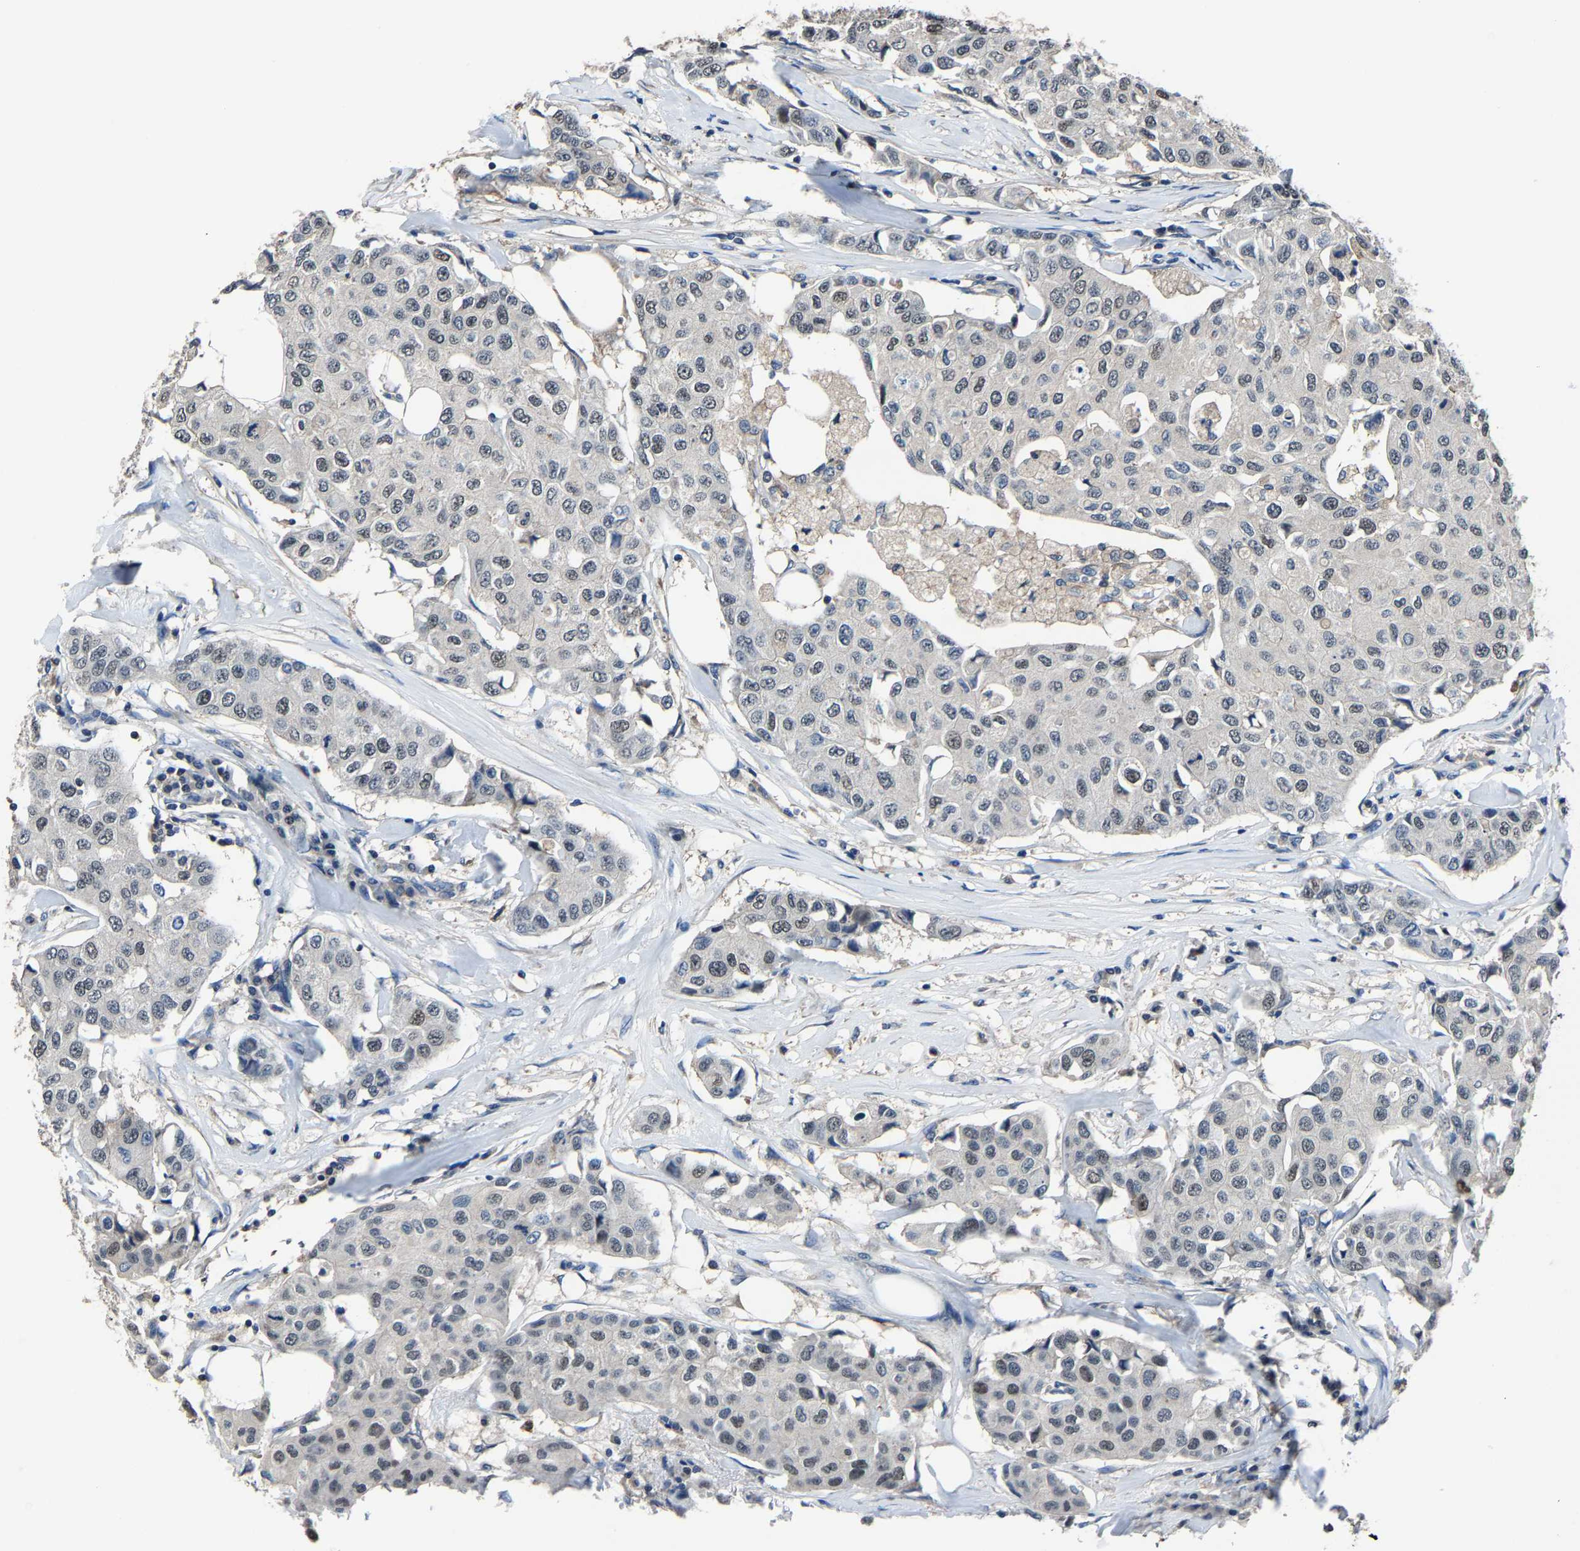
{"staining": {"intensity": "weak", "quantity": "<25%", "location": "nuclear"}, "tissue": "breast cancer", "cell_type": "Tumor cells", "image_type": "cancer", "snomed": [{"axis": "morphology", "description": "Duct carcinoma"}, {"axis": "topography", "description": "Breast"}], "caption": "Immunohistochemistry micrograph of human breast cancer stained for a protein (brown), which exhibits no expression in tumor cells. Brightfield microscopy of immunohistochemistry (IHC) stained with DAB (brown) and hematoxylin (blue), captured at high magnification.", "gene": "STRBP", "patient": {"sex": "female", "age": 80}}